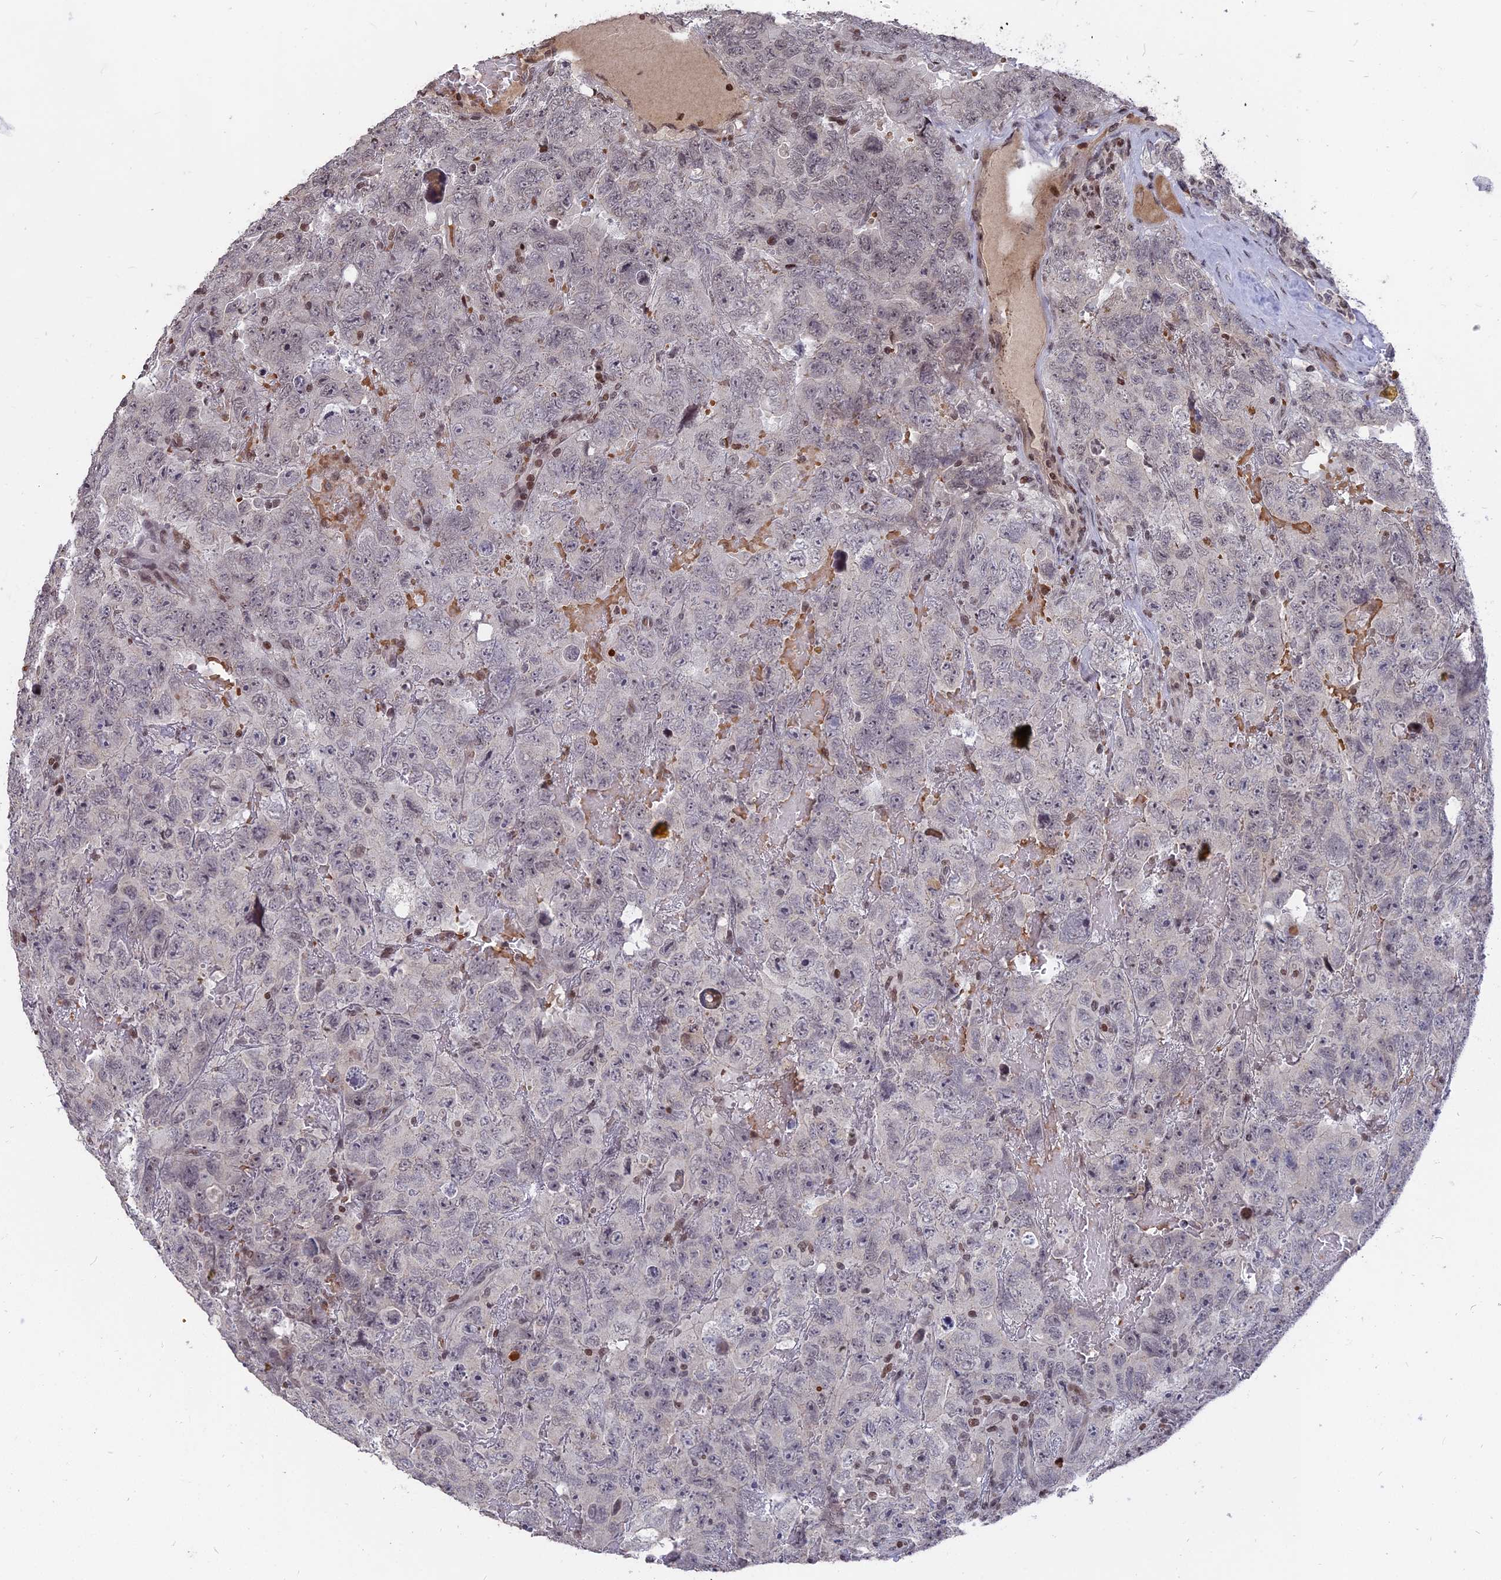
{"staining": {"intensity": "negative", "quantity": "none", "location": "none"}, "tissue": "testis cancer", "cell_type": "Tumor cells", "image_type": "cancer", "snomed": [{"axis": "morphology", "description": "Carcinoma, Embryonal, NOS"}, {"axis": "topography", "description": "Testis"}], "caption": "Tumor cells are negative for brown protein staining in testis embryonal carcinoma. (Brightfield microscopy of DAB (3,3'-diaminobenzidine) immunohistochemistry at high magnification).", "gene": "NR1H3", "patient": {"sex": "male", "age": 45}}